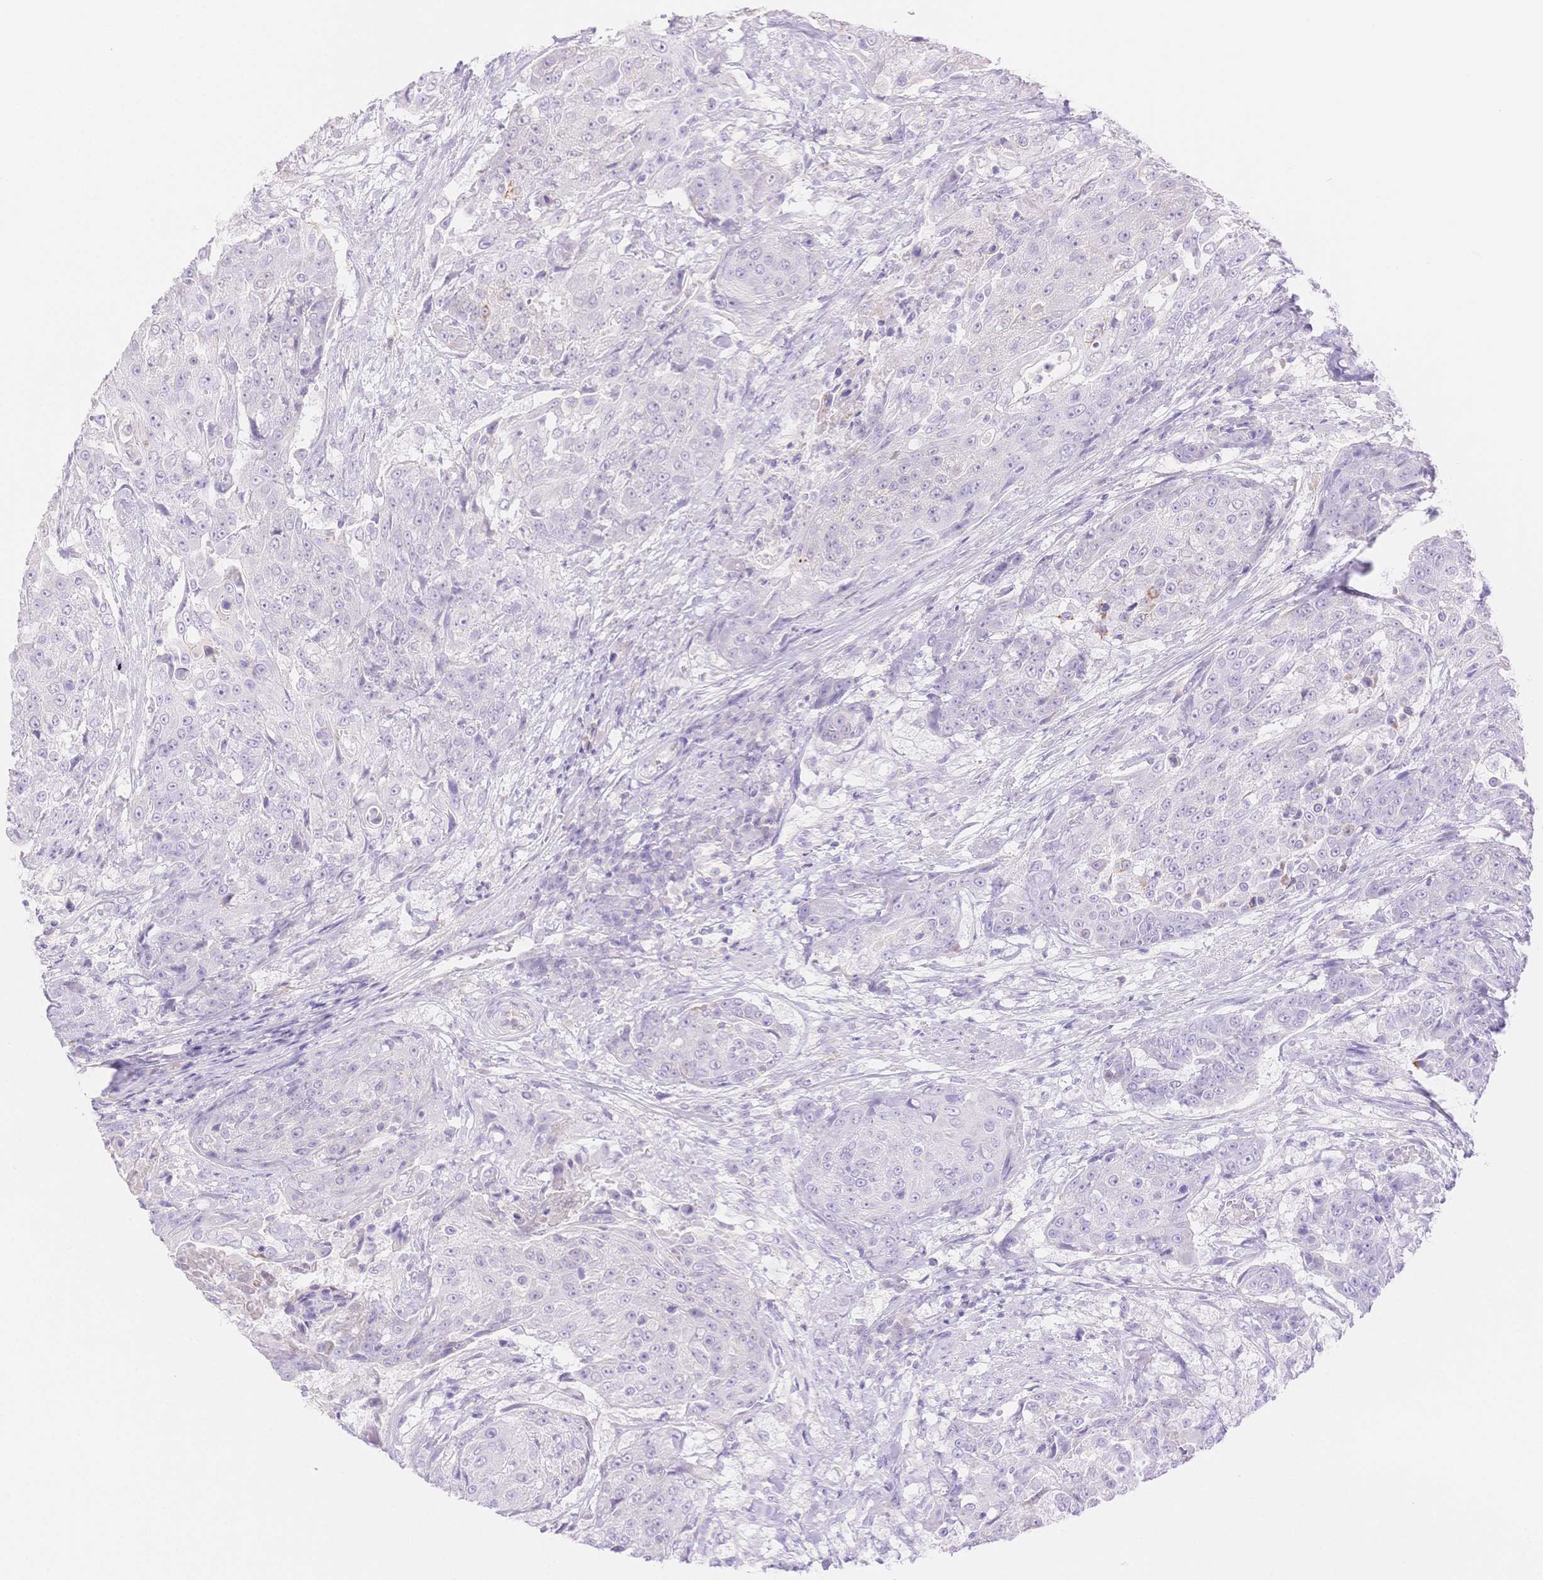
{"staining": {"intensity": "moderate", "quantity": "<25%", "location": "cytoplasmic/membranous"}, "tissue": "urothelial cancer", "cell_type": "Tumor cells", "image_type": "cancer", "snomed": [{"axis": "morphology", "description": "Urothelial carcinoma, High grade"}, {"axis": "topography", "description": "Urinary bladder"}], "caption": "Urothelial cancer stained with DAB IHC shows low levels of moderate cytoplasmic/membranous staining in about <25% of tumor cells.", "gene": "WDR54", "patient": {"sex": "female", "age": 63}}